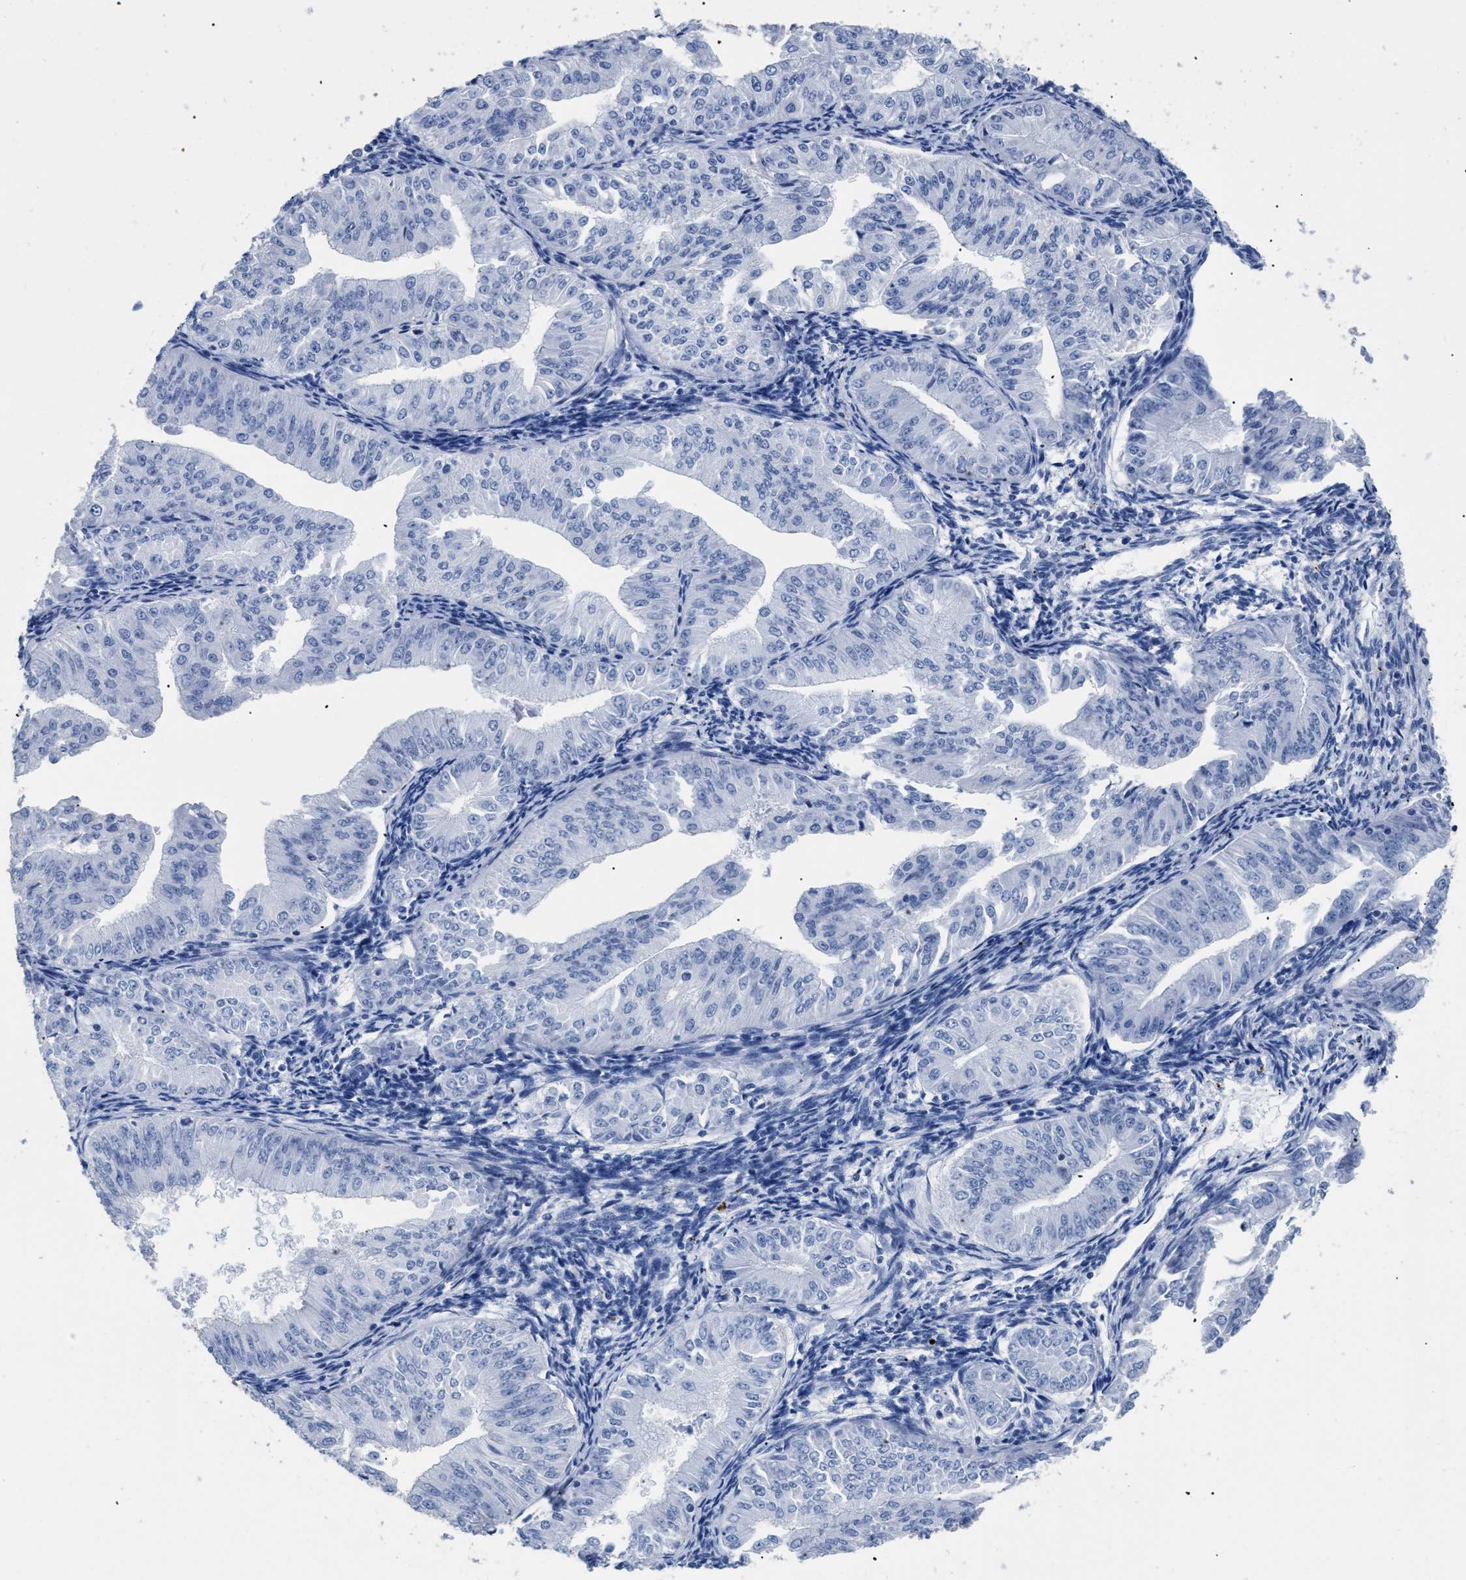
{"staining": {"intensity": "negative", "quantity": "none", "location": "none"}, "tissue": "endometrial cancer", "cell_type": "Tumor cells", "image_type": "cancer", "snomed": [{"axis": "morphology", "description": "Normal tissue, NOS"}, {"axis": "morphology", "description": "Adenocarcinoma, NOS"}, {"axis": "topography", "description": "Endometrium"}], "caption": "This histopathology image is of endometrial adenocarcinoma stained with IHC to label a protein in brown with the nuclei are counter-stained blue. There is no staining in tumor cells. The staining is performed using DAB (3,3'-diaminobenzidine) brown chromogen with nuclei counter-stained in using hematoxylin.", "gene": "DLC1", "patient": {"sex": "female", "age": 53}}